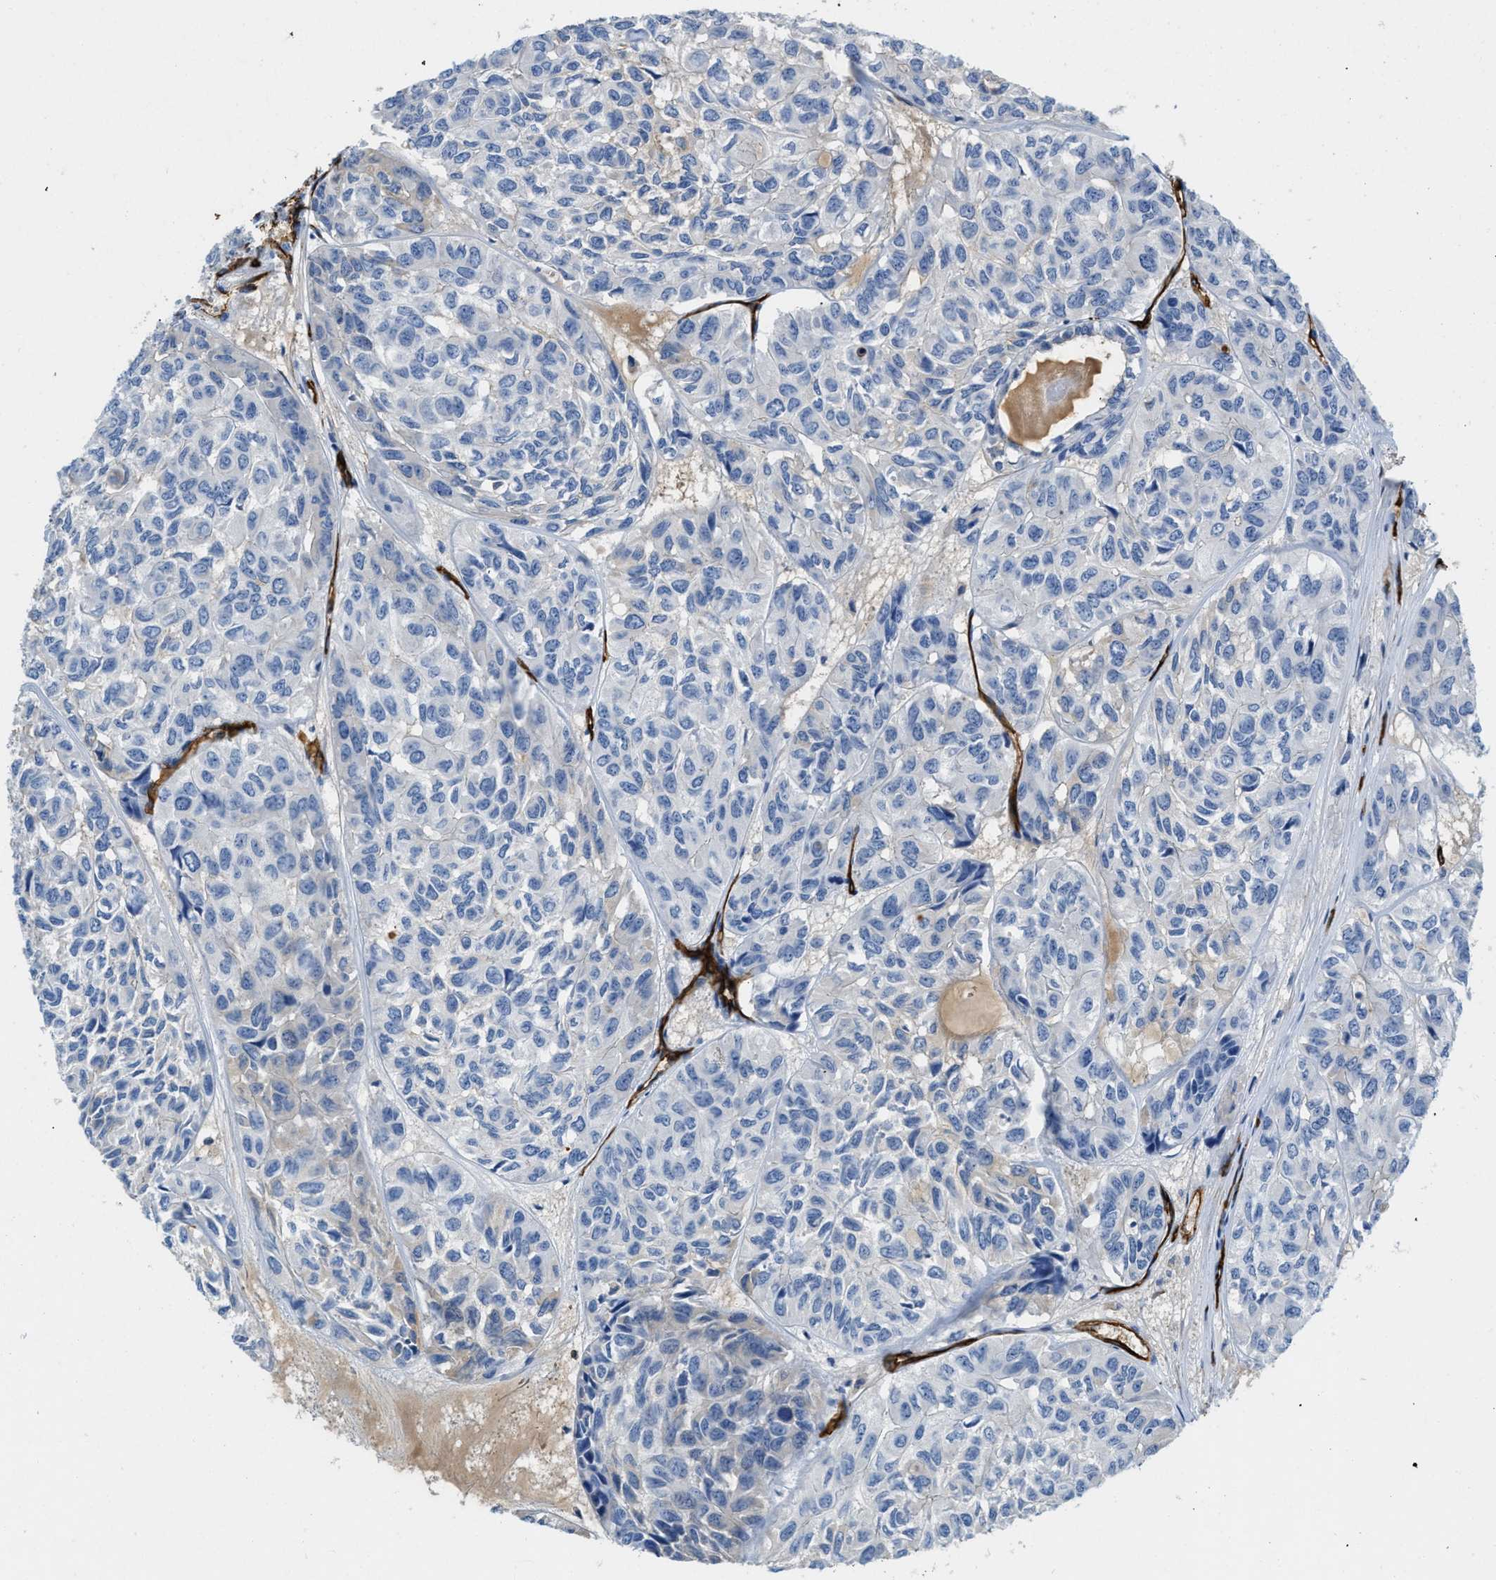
{"staining": {"intensity": "negative", "quantity": "none", "location": "none"}, "tissue": "head and neck cancer", "cell_type": "Tumor cells", "image_type": "cancer", "snomed": [{"axis": "morphology", "description": "Adenocarcinoma, NOS"}, {"axis": "topography", "description": "Salivary gland, NOS"}, {"axis": "topography", "description": "Head-Neck"}], "caption": "A photomicrograph of head and neck cancer stained for a protein demonstrates no brown staining in tumor cells.", "gene": "SPEG", "patient": {"sex": "female", "age": 76}}